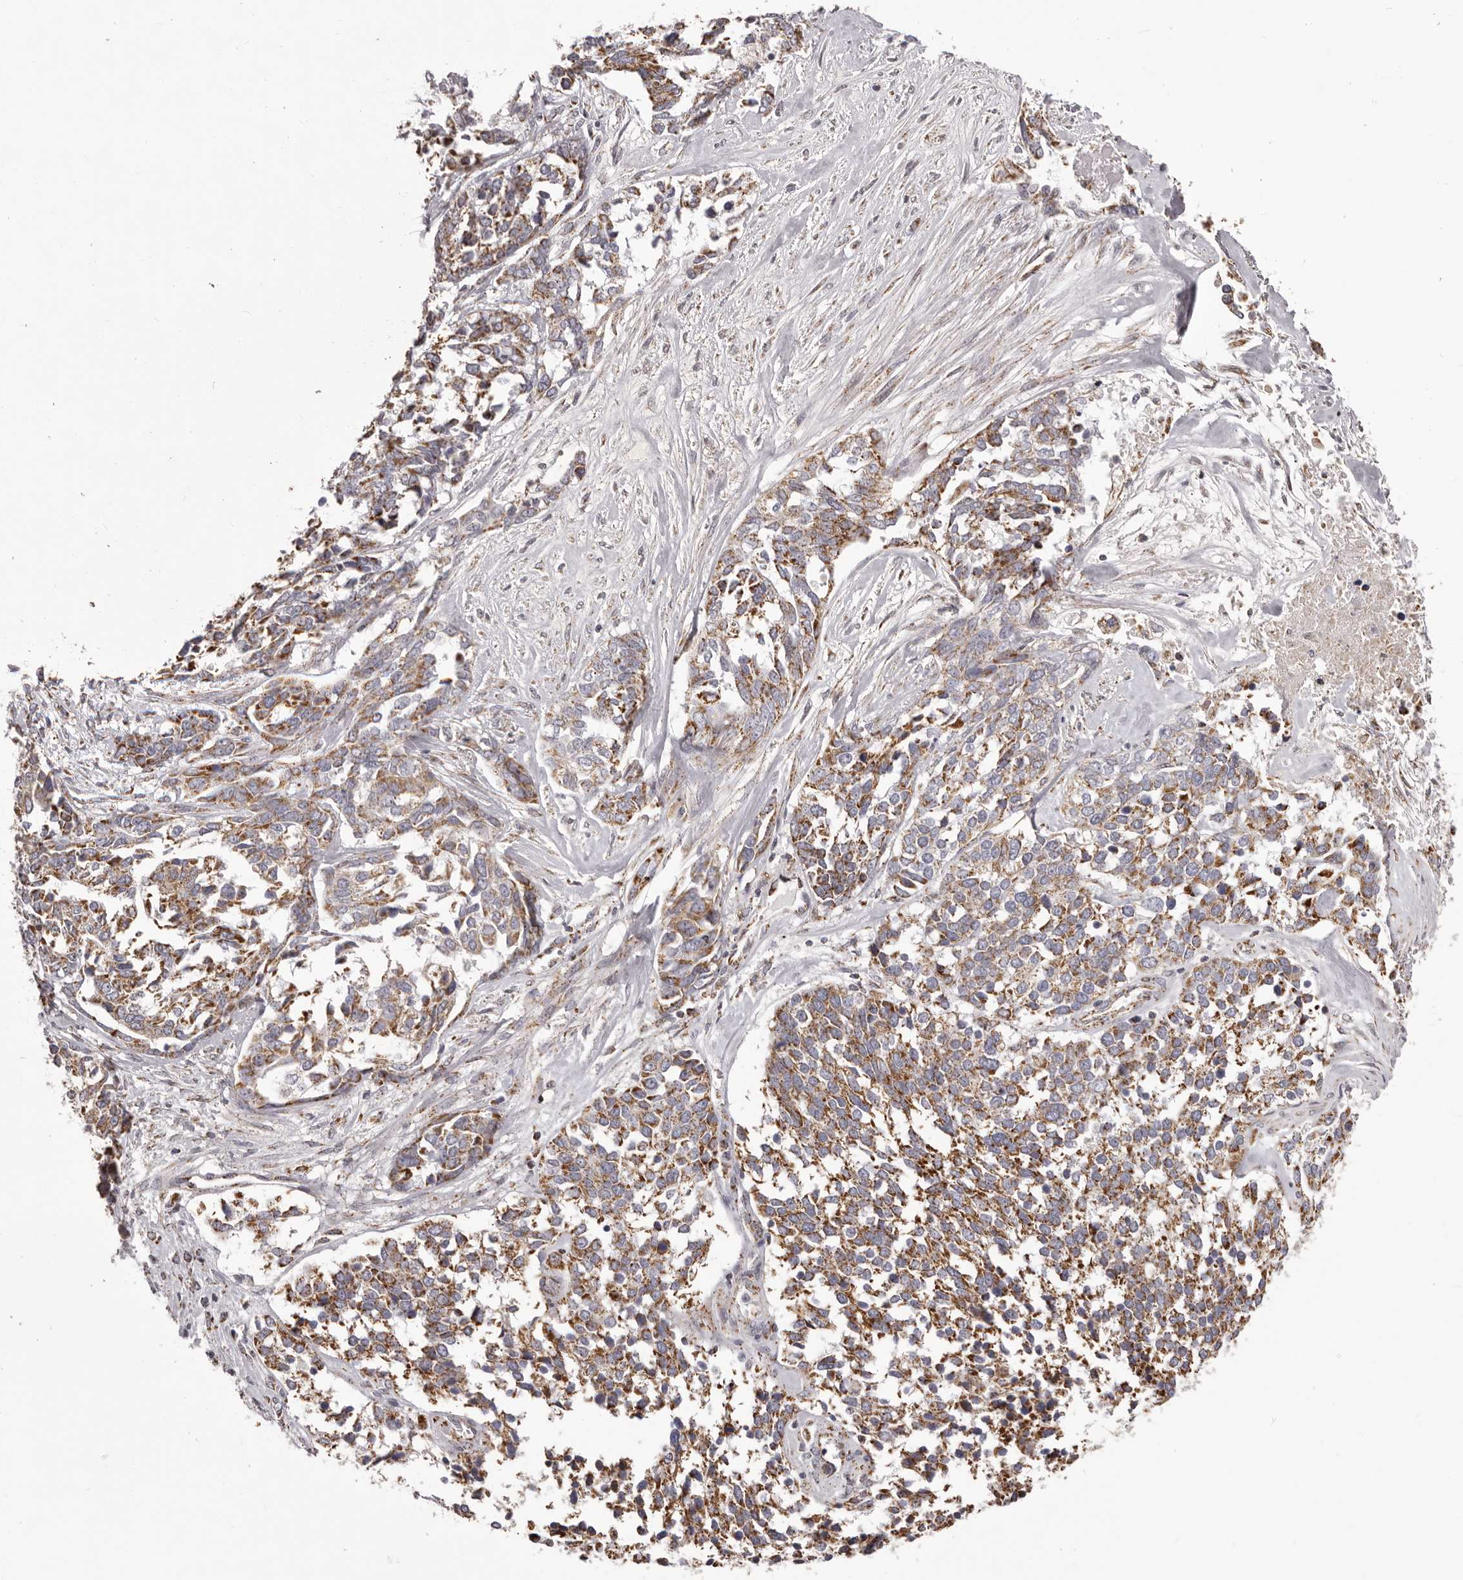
{"staining": {"intensity": "strong", "quantity": ">75%", "location": "cytoplasmic/membranous"}, "tissue": "ovarian cancer", "cell_type": "Tumor cells", "image_type": "cancer", "snomed": [{"axis": "morphology", "description": "Cystadenocarcinoma, serous, NOS"}, {"axis": "topography", "description": "Ovary"}], "caption": "A high amount of strong cytoplasmic/membranous staining is seen in about >75% of tumor cells in ovarian cancer (serous cystadenocarcinoma) tissue.", "gene": "CHRM2", "patient": {"sex": "female", "age": 44}}